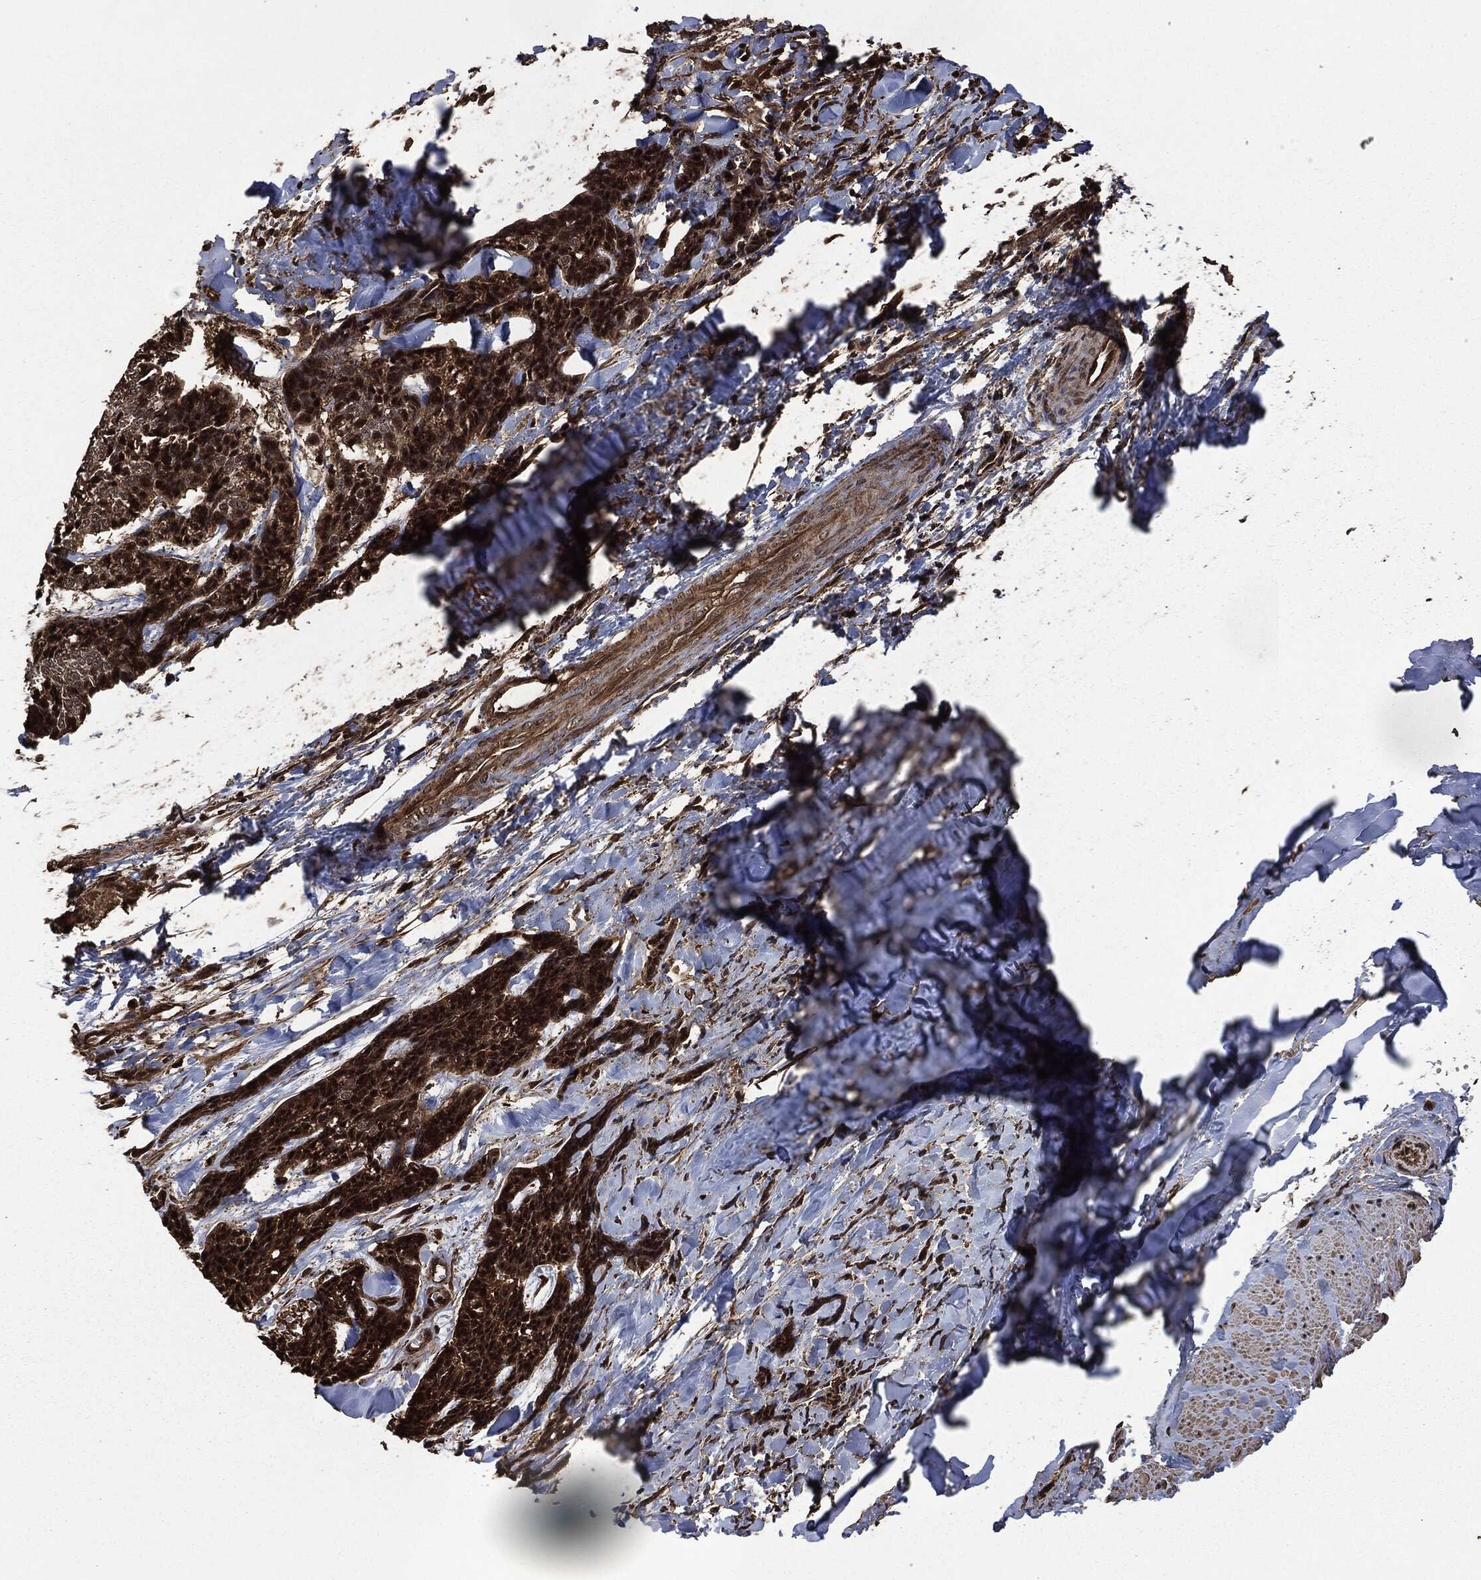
{"staining": {"intensity": "moderate", "quantity": ">75%", "location": "cytoplasmic/membranous,nuclear"}, "tissue": "skin cancer", "cell_type": "Tumor cells", "image_type": "cancer", "snomed": [{"axis": "morphology", "description": "Basal cell carcinoma"}, {"axis": "topography", "description": "Skin"}], "caption": "Immunohistochemical staining of skin cancer (basal cell carcinoma) shows moderate cytoplasmic/membranous and nuclear protein positivity in approximately >75% of tumor cells.", "gene": "HRAS", "patient": {"sex": "male", "age": 86}}